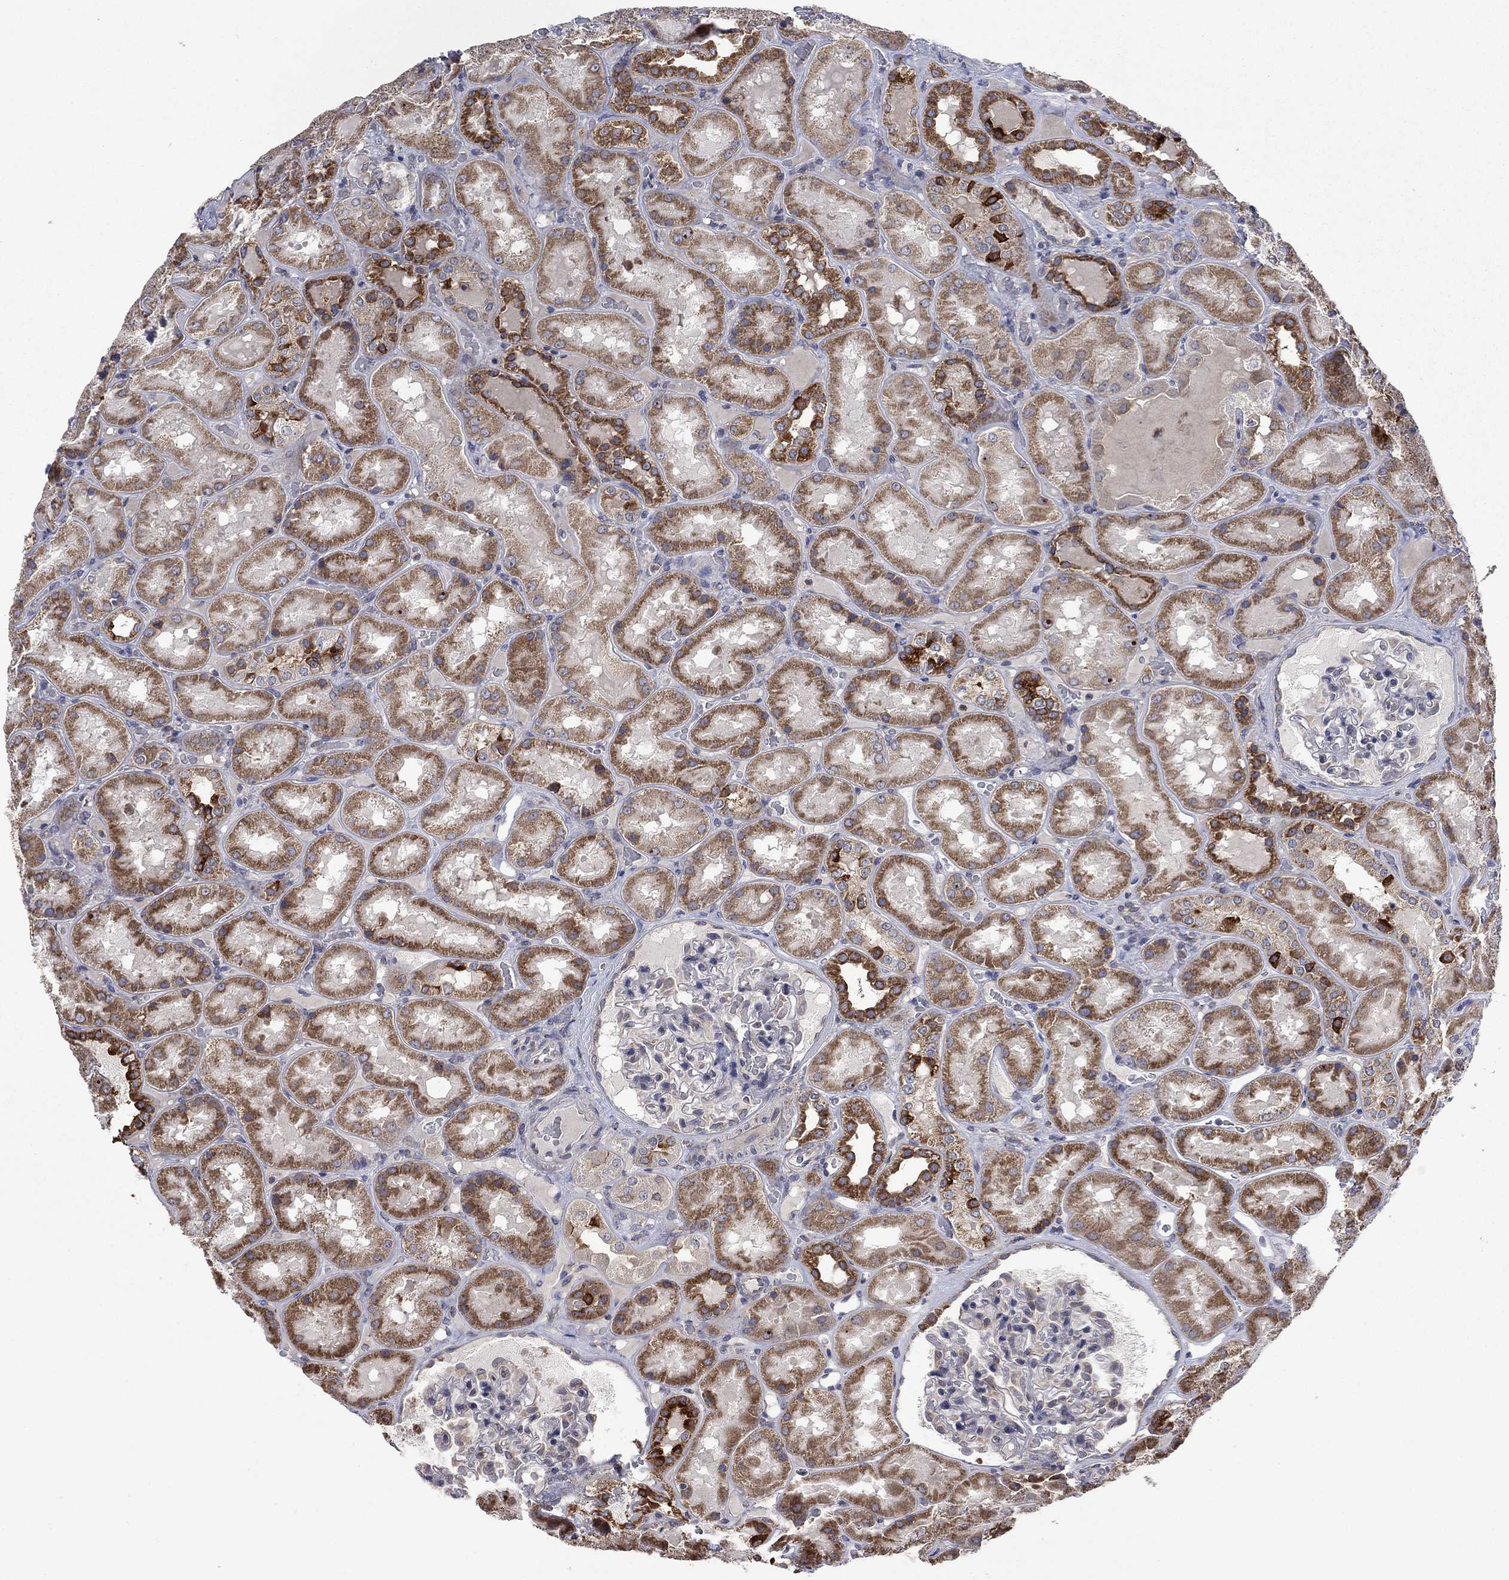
{"staining": {"intensity": "negative", "quantity": "none", "location": "none"}, "tissue": "kidney", "cell_type": "Cells in glomeruli", "image_type": "normal", "snomed": [{"axis": "morphology", "description": "Normal tissue, NOS"}, {"axis": "topography", "description": "Kidney"}], "caption": "This is a histopathology image of immunohistochemistry (IHC) staining of unremarkable kidney, which shows no expression in cells in glomeruli. (Brightfield microscopy of DAB (3,3'-diaminobenzidine) immunohistochemistry (IHC) at high magnification).", "gene": "FURIN", "patient": {"sex": "male", "age": 73}}